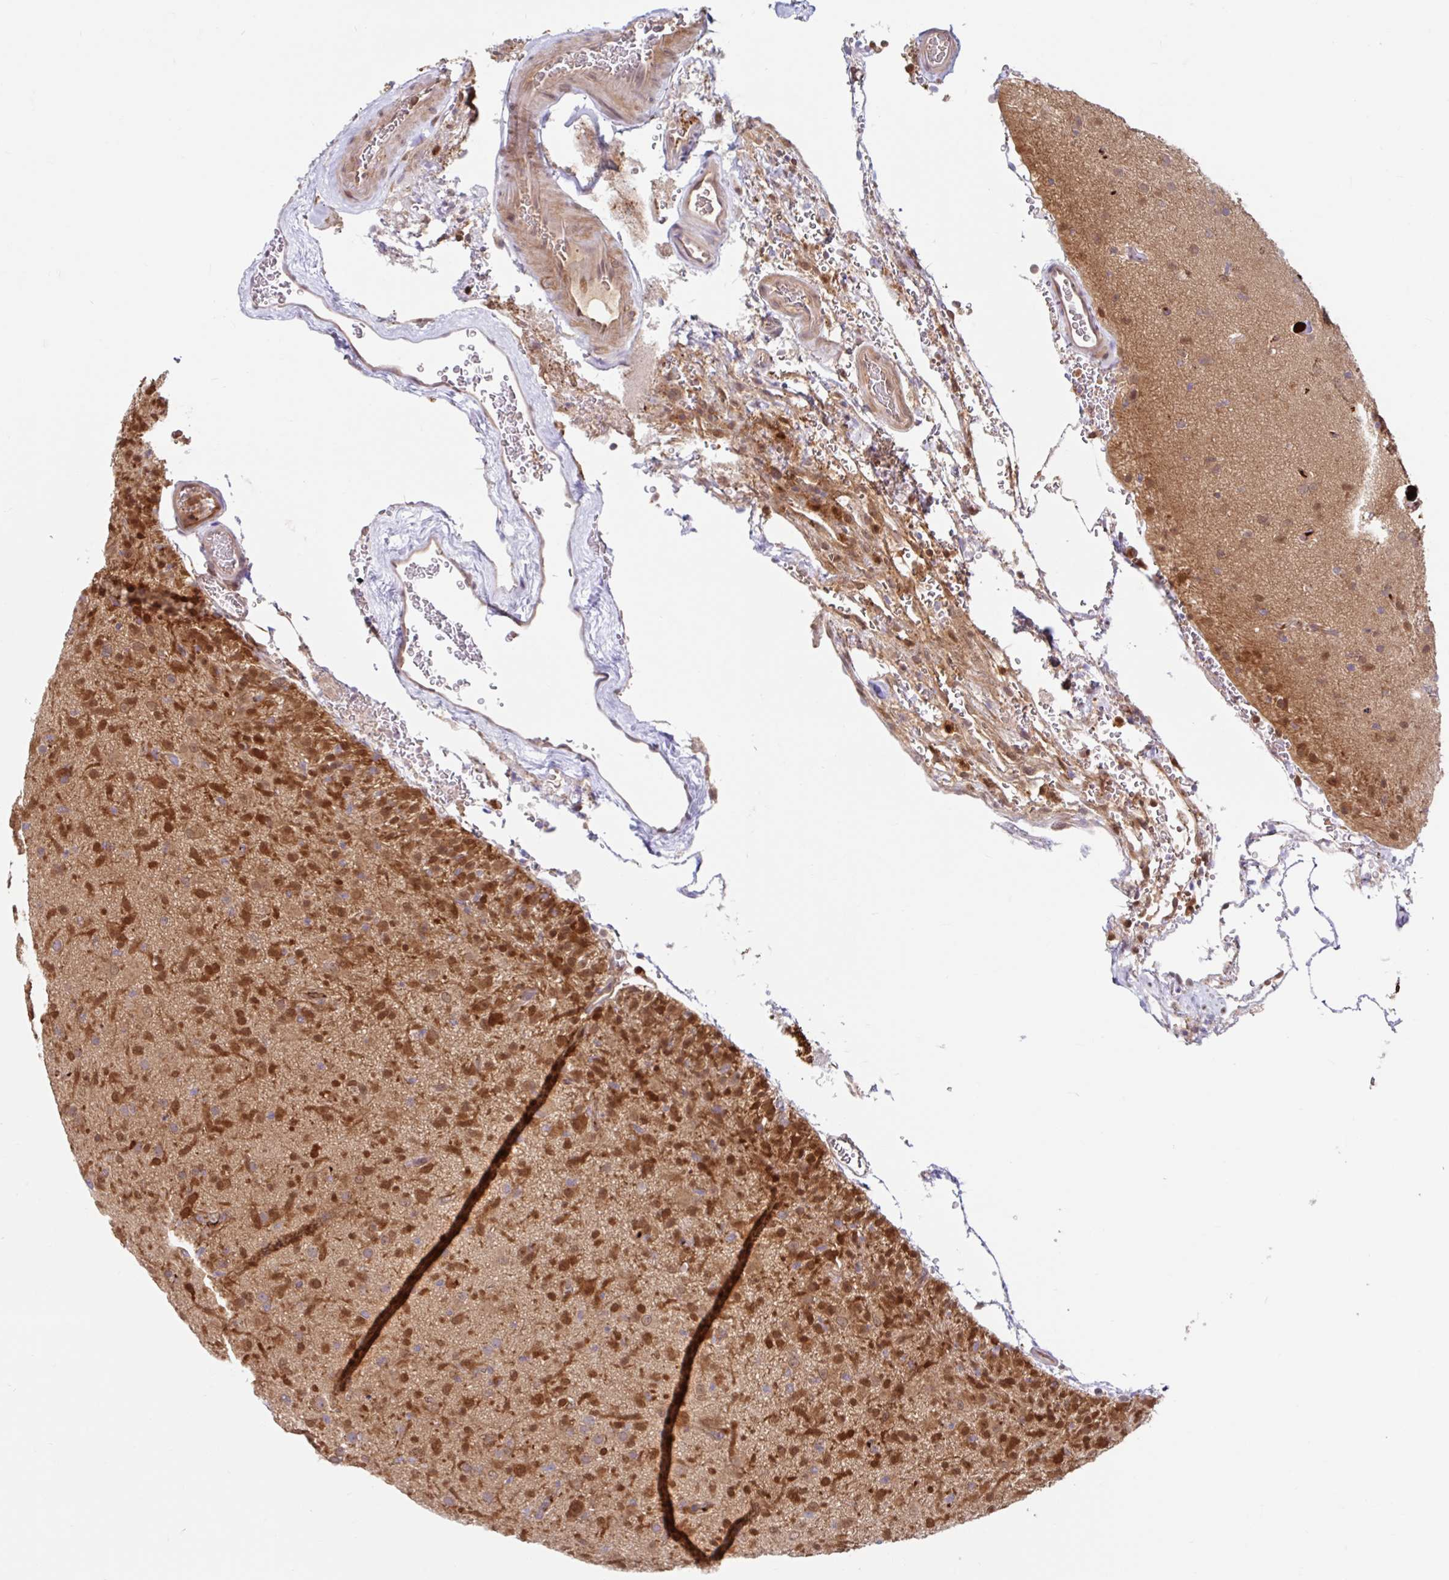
{"staining": {"intensity": "moderate", "quantity": ">75%", "location": "cytoplasmic/membranous,nuclear"}, "tissue": "glioma", "cell_type": "Tumor cells", "image_type": "cancer", "snomed": [{"axis": "morphology", "description": "Glioma, malignant, Low grade"}, {"axis": "topography", "description": "Brain"}], "caption": "Immunohistochemical staining of glioma reveals medium levels of moderate cytoplasmic/membranous and nuclear expression in approximately >75% of tumor cells. Using DAB (brown) and hematoxylin (blue) stains, captured at high magnification using brightfield microscopy.", "gene": "BLVRA", "patient": {"sex": "male", "age": 65}}